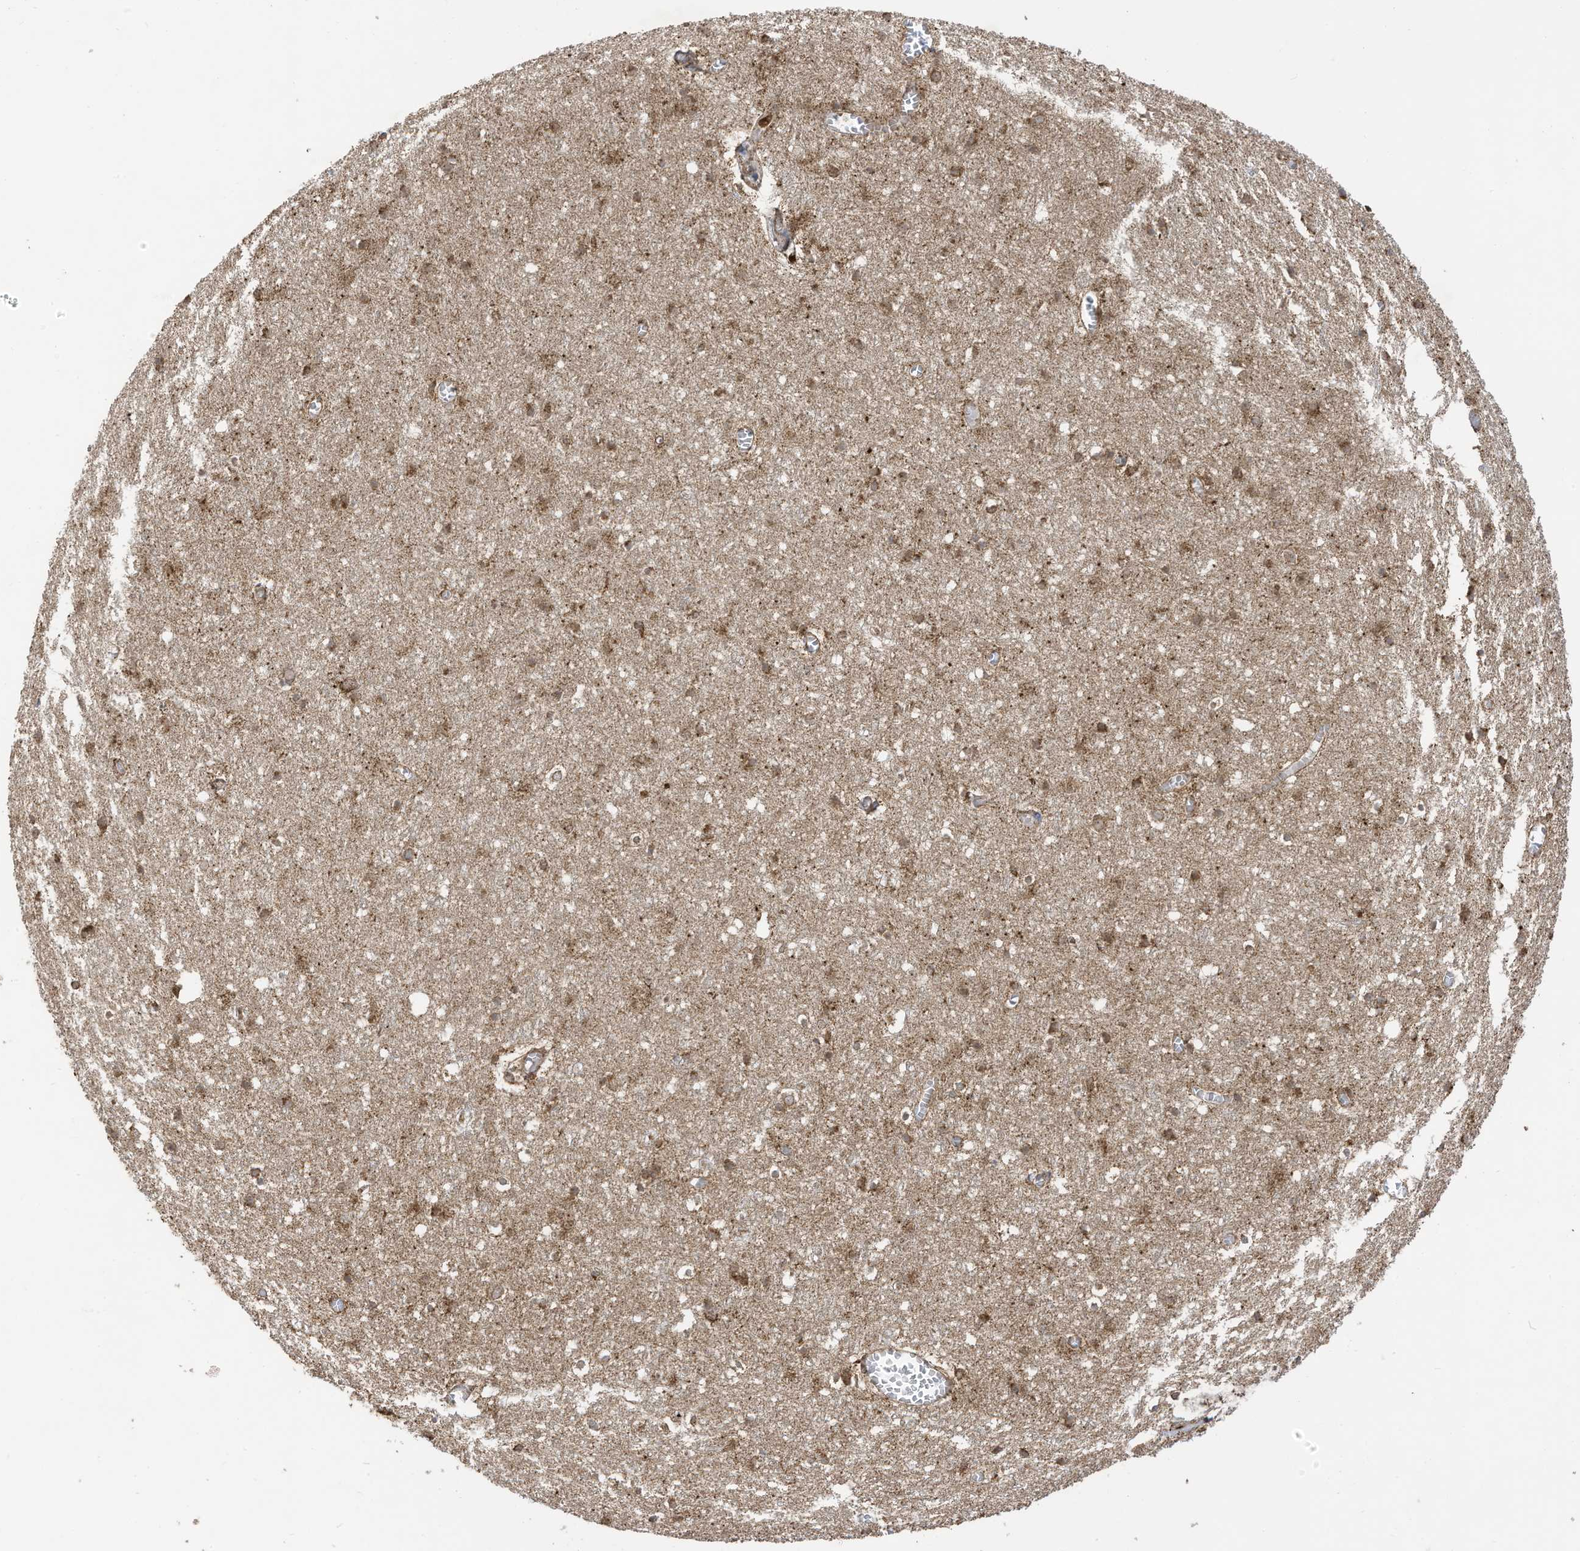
{"staining": {"intensity": "moderate", "quantity": ">75%", "location": "cytoplasmic/membranous"}, "tissue": "cerebral cortex", "cell_type": "Endothelial cells", "image_type": "normal", "snomed": [{"axis": "morphology", "description": "Normal tissue, NOS"}, {"axis": "topography", "description": "Cerebral cortex"}], "caption": "The immunohistochemical stain labels moderate cytoplasmic/membranous positivity in endothelial cells of unremarkable cerebral cortex.", "gene": "REPS1", "patient": {"sex": "female", "age": 64}}